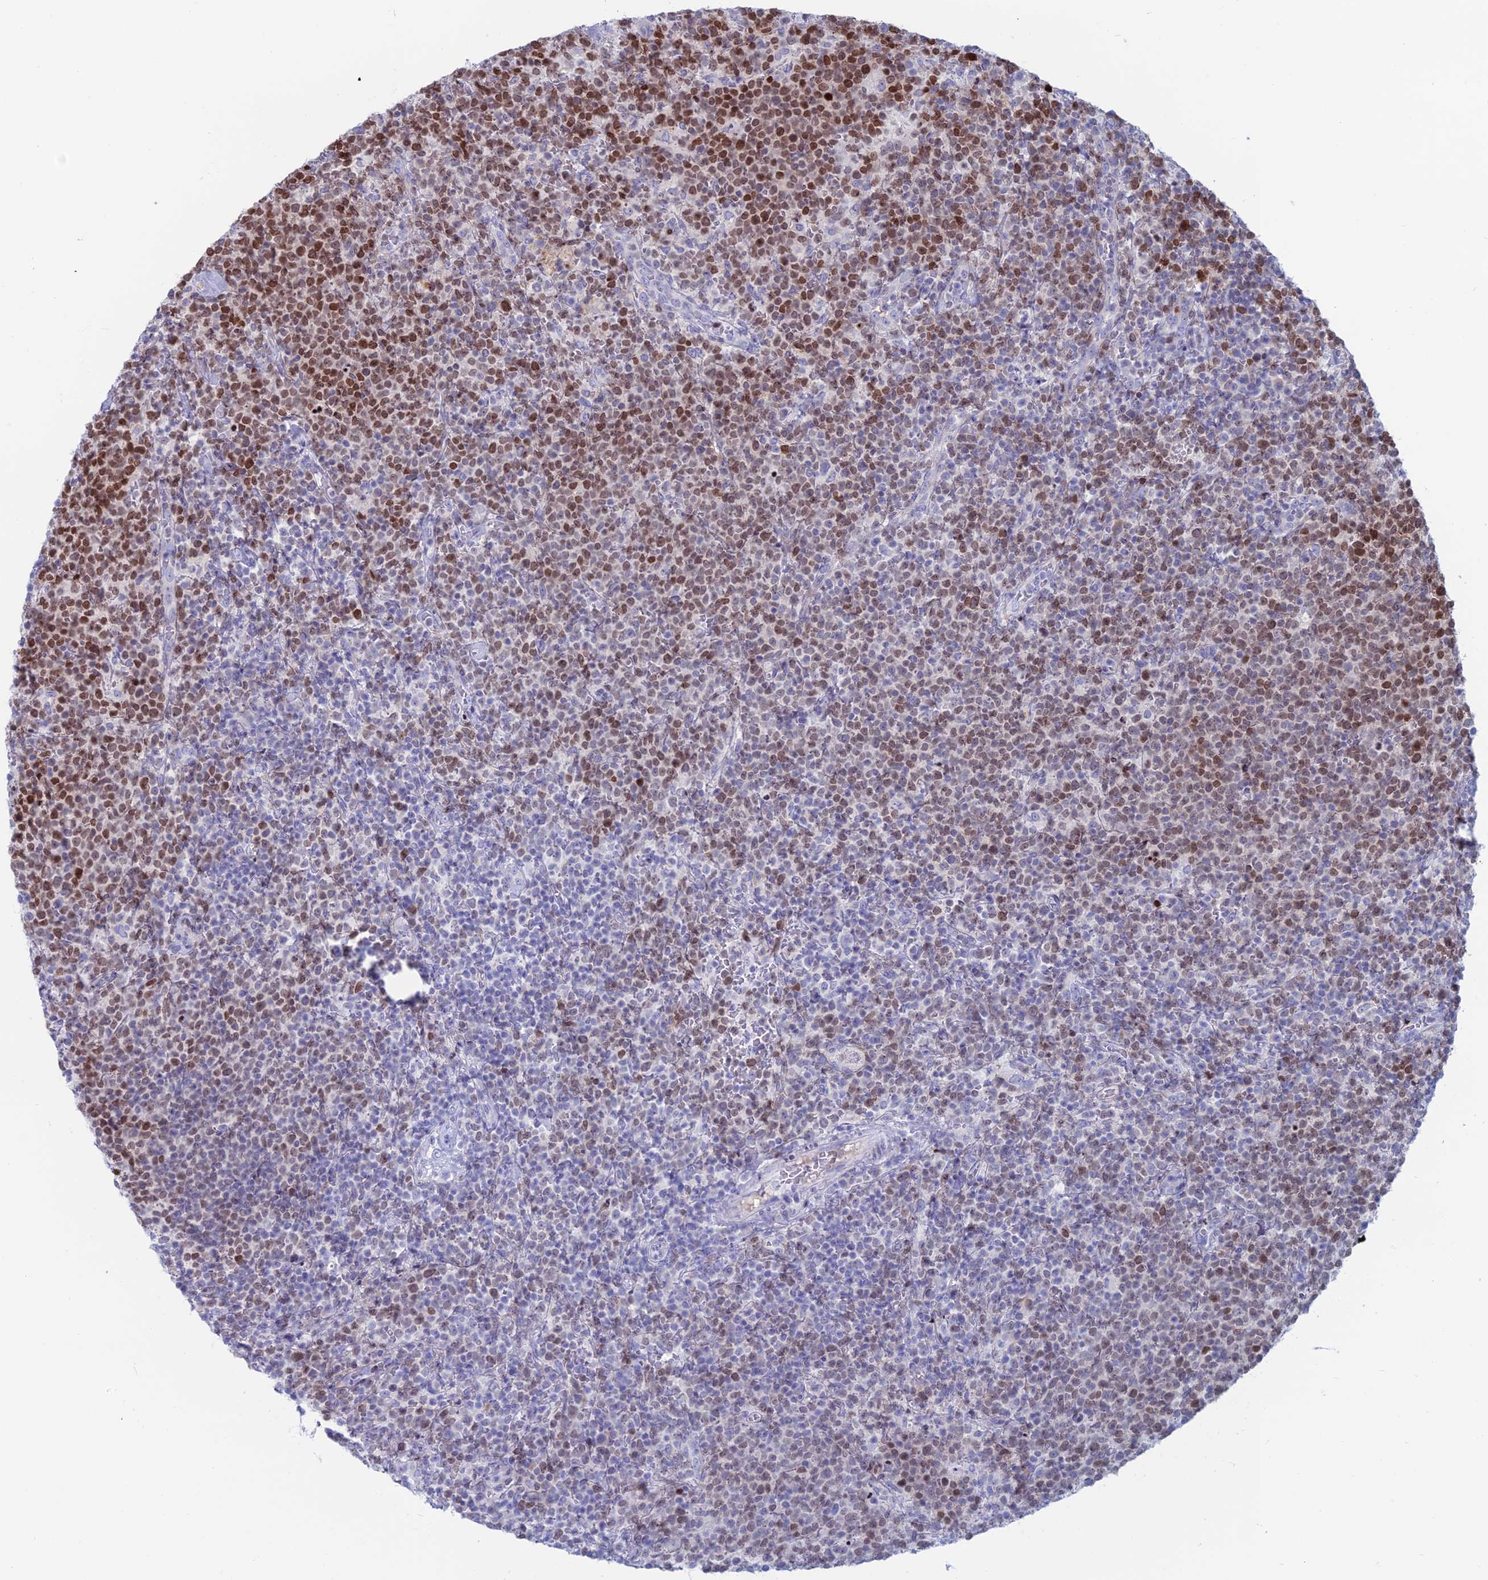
{"staining": {"intensity": "moderate", "quantity": "25%-75%", "location": "nuclear"}, "tissue": "lymphoma", "cell_type": "Tumor cells", "image_type": "cancer", "snomed": [{"axis": "morphology", "description": "Malignant lymphoma, non-Hodgkin's type, High grade"}, {"axis": "topography", "description": "Lymph node"}], "caption": "Immunohistochemistry (IHC) of malignant lymphoma, non-Hodgkin's type (high-grade) demonstrates medium levels of moderate nuclear positivity in about 25%-75% of tumor cells.", "gene": "CERS6", "patient": {"sex": "male", "age": 61}}